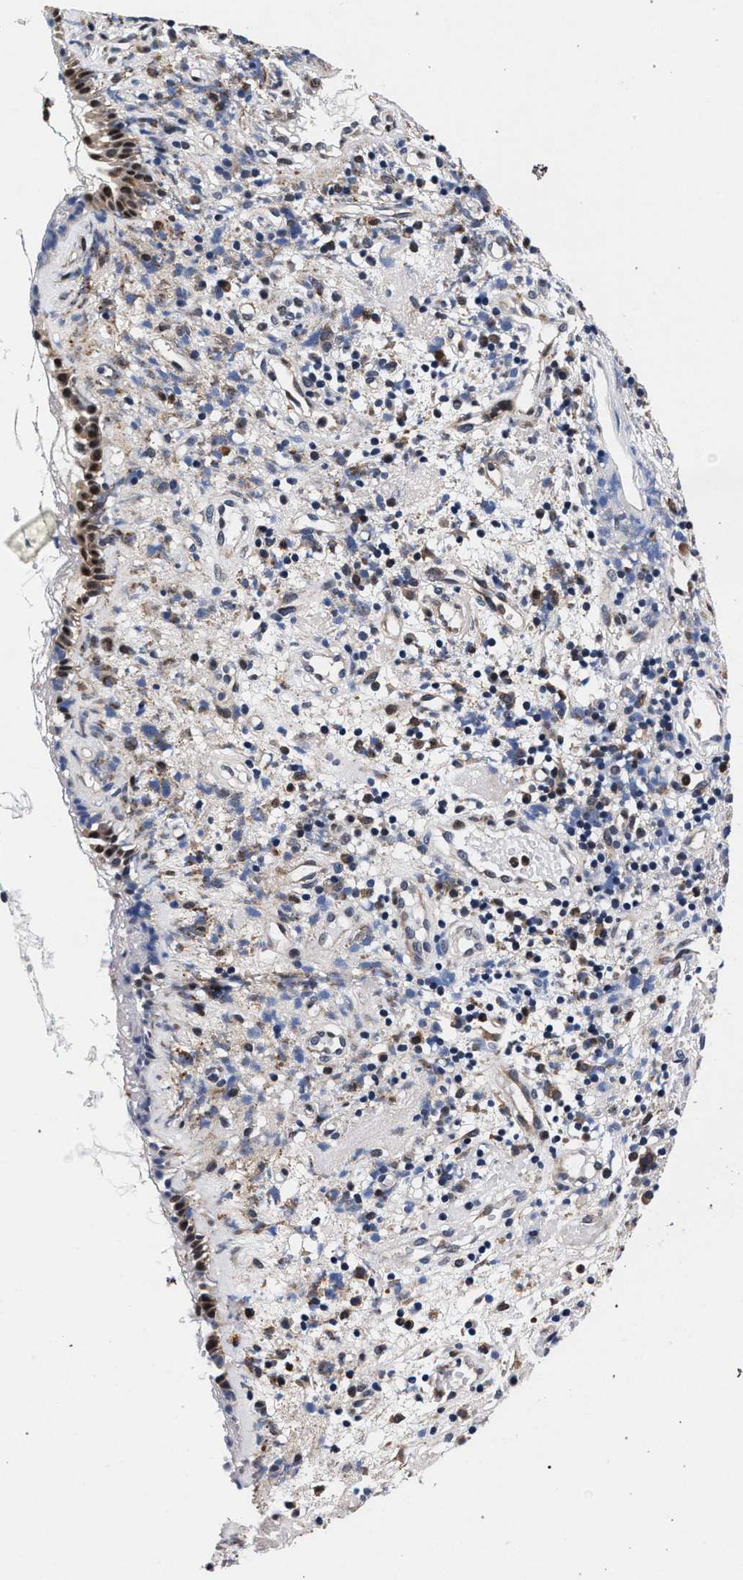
{"staining": {"intensity": "moderate", "quantity": "25%-75%", "location": "cytoplasmic/membranous,nuclear"}, "tissue": "nasopharynx", "cell_type": "Respiratory epithelial cells", "image_type": "normal", "snomed": [{"axis": "morphology", "description": "Normal tissue, NOS"}, {"axis": "morphology", "description": "Basal cell carcinoma"}, {"axis": "topography", "description": "Cartilage tissue"}, {"axis": "topography", "description": "Nasopharynx"}, {"axis": "topography", "description": "Oral tissue"}], "caption": "An immunohistochemistry micrograph of unremarkable tissue is shown. Protein staining in brown labels moderate cytoplasmic/membranous,nuclear positivity in nasopharynx within respiratory epithelial cells.", "gene": "ZNF462", "patient": {"sex": "female", "age": 77}}